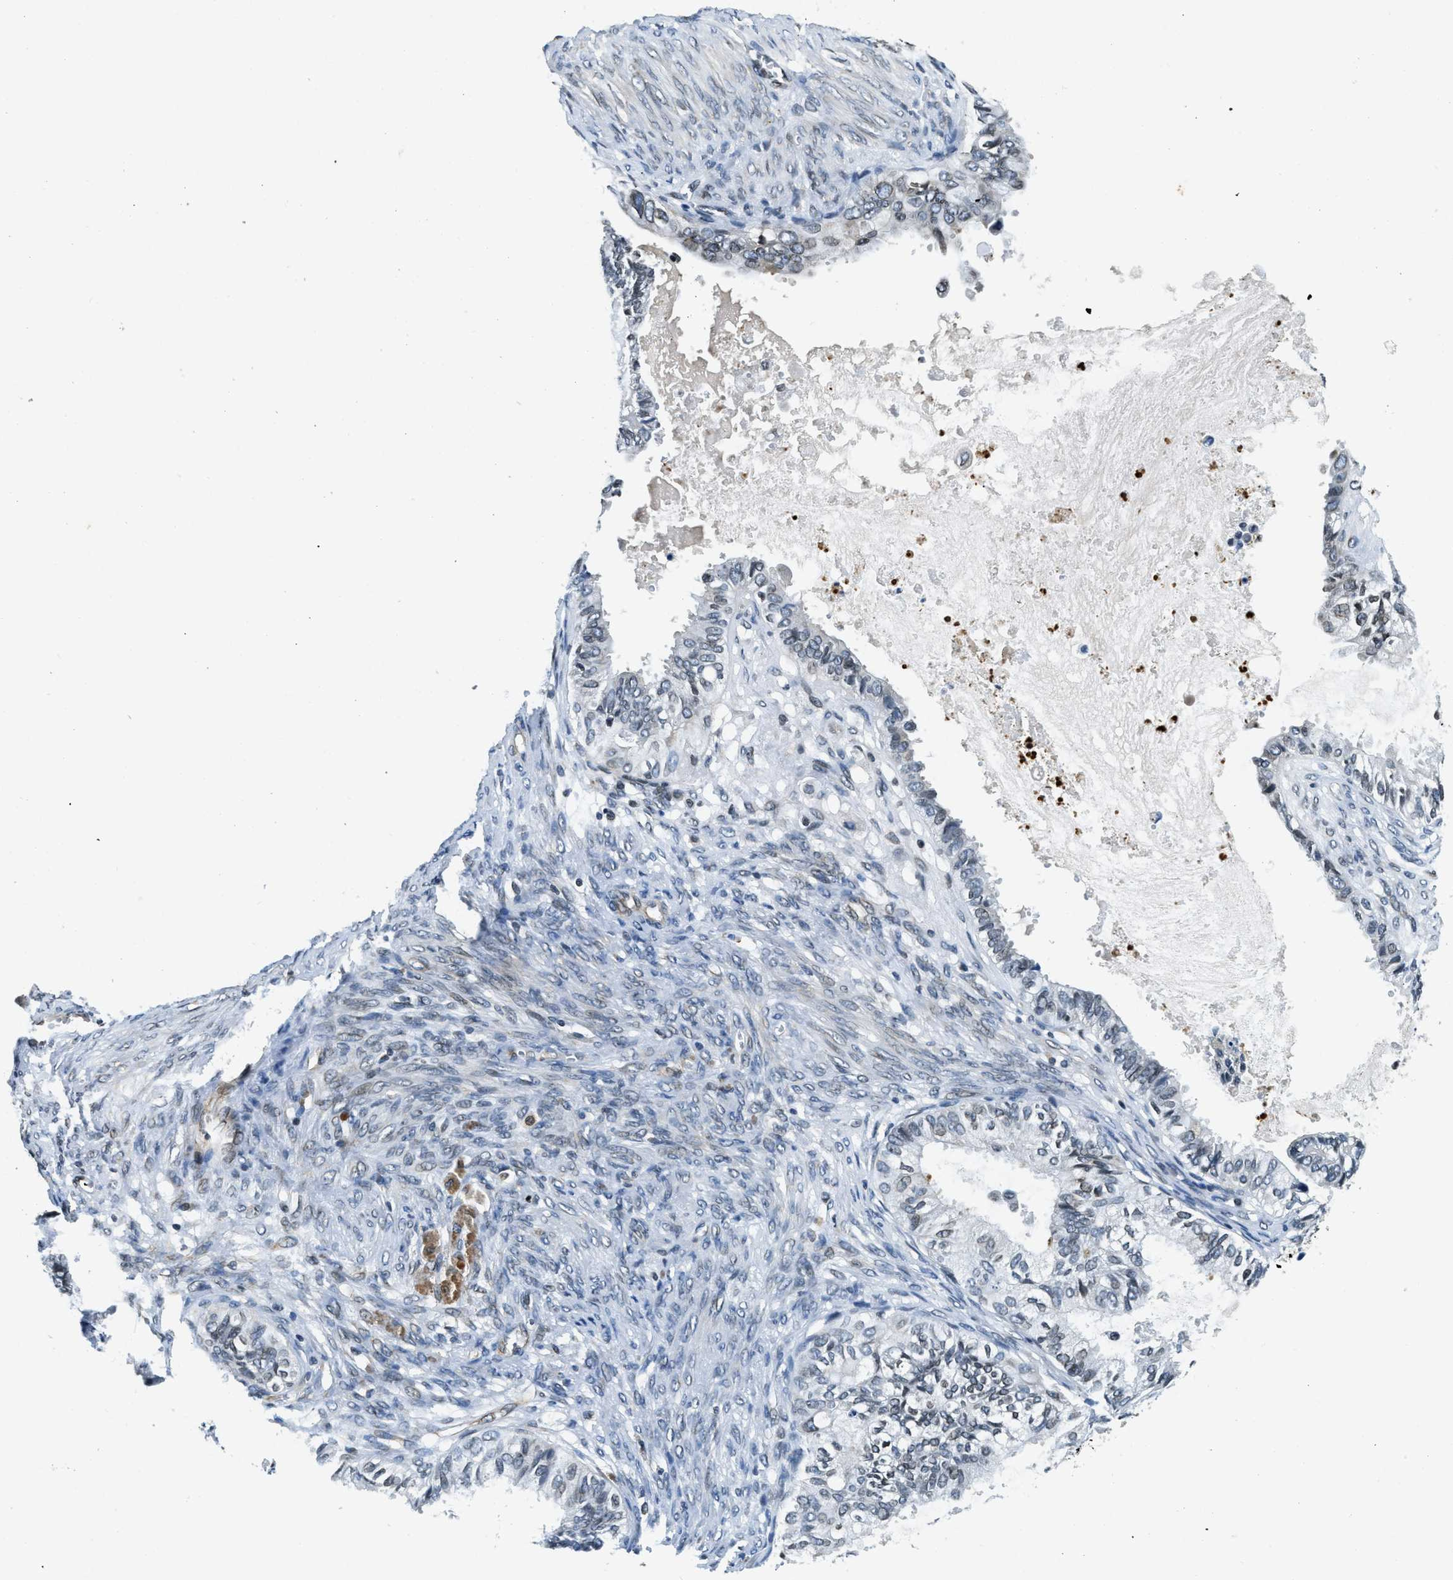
{"staining": {"intensity": "weak", "quantity": "<25%", "location": "nuclear"}, "tissue": "cervical cancer", "cell_type": "Tumor cells", "image_type": "cancer", "snomed": [{"axis": "morphology", "description": "Normal tissue, NOS"}, {"axis": "morphology", "description": "Adenocarcinoma, NOS"}, {"axis": "topography", "description": "Cervix"}, {"axis": "topography", "description": "Endometrium"}], "caption": "Tumor cells are negative for protein expression in human cervical cancer.", "gene": "ZC3HC1", "patient": {"sex": "female", "age": 86}}